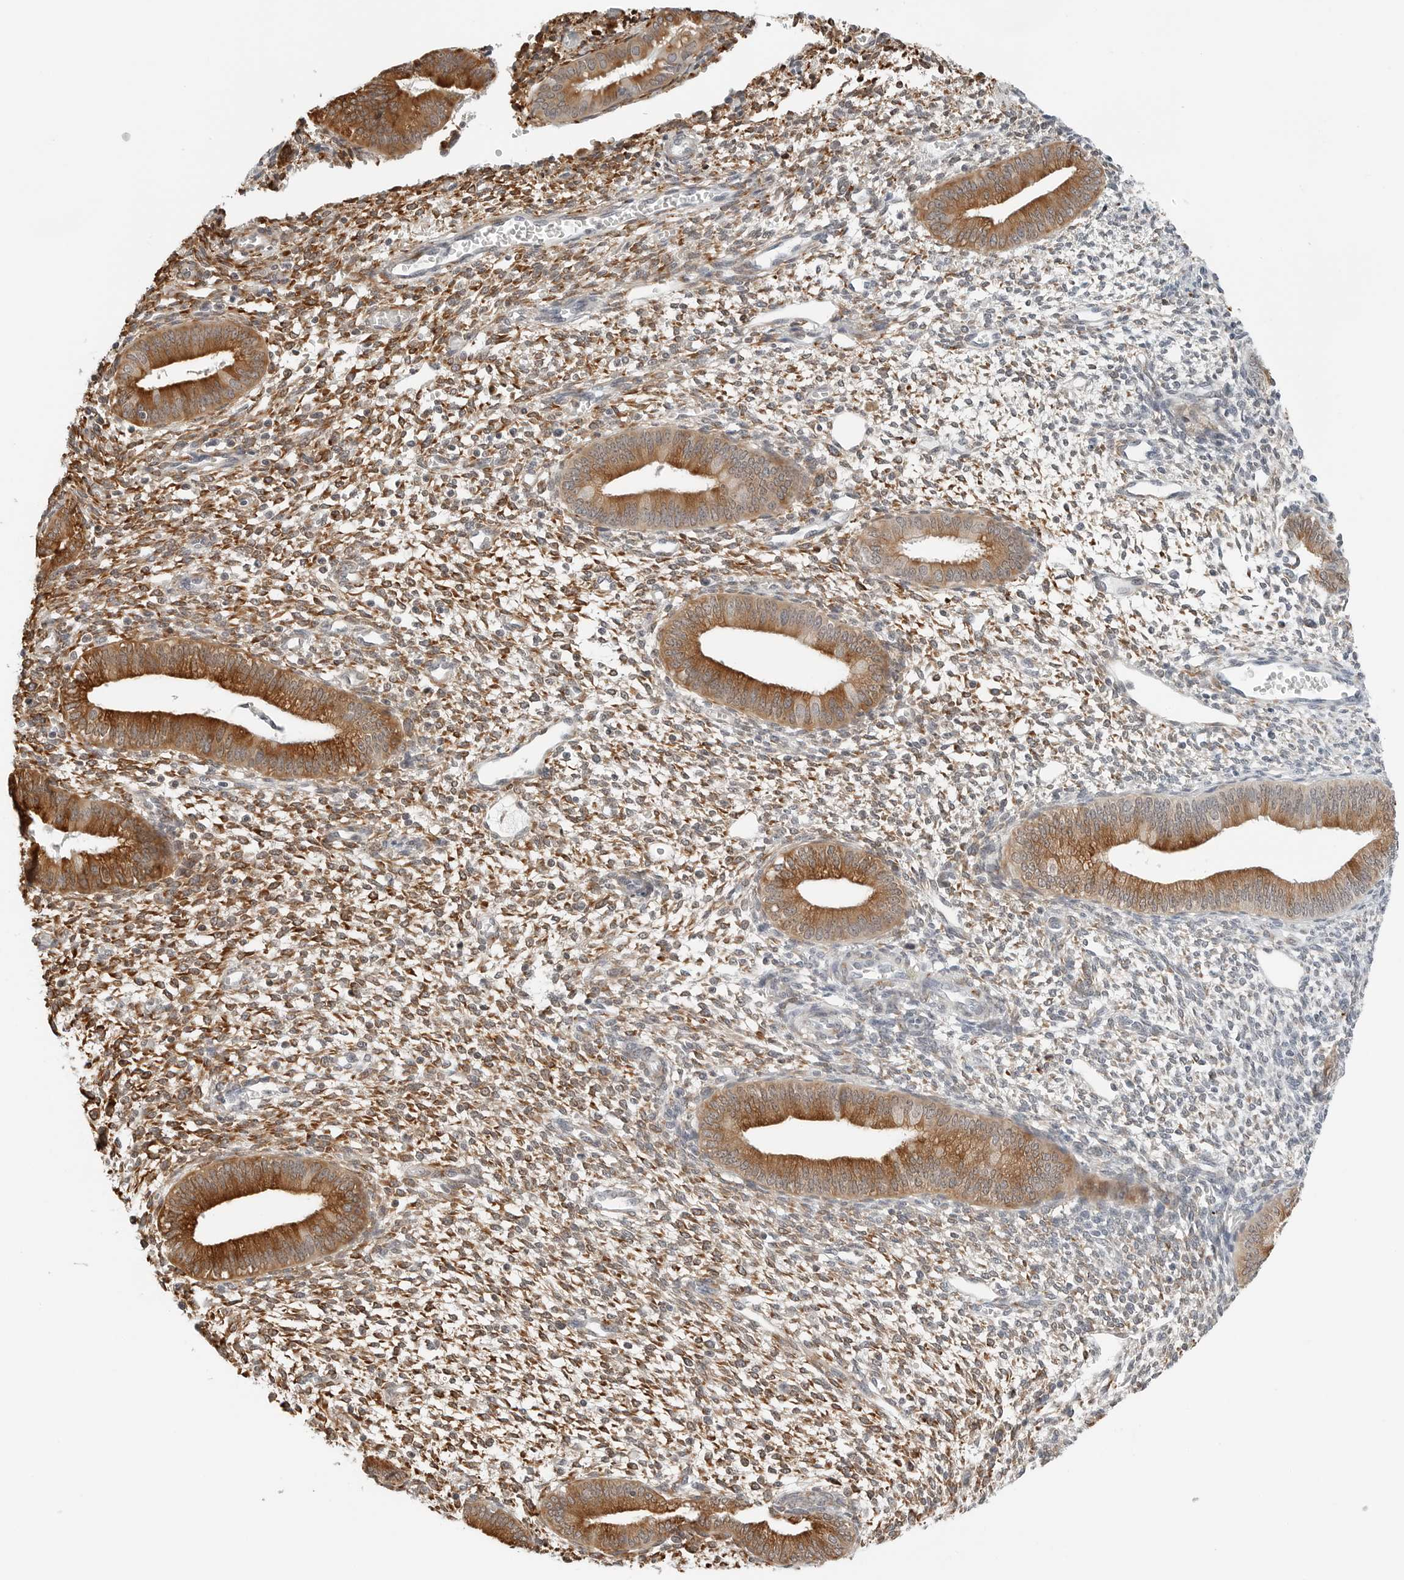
{"staining": {"intensity": "moderate", "quantity": "25%-75%", "location": "cytoplasmic/membranous"}, "tissue": "endometrium", "cell_type": "Cells in endometrial stroma", "image_type": "normal", "snomed": [{"axis": "morphology", "description": "Normal tissue, NOS"}, {"axis": "topography", "description": "Endometrium"}], "caption": "A high-resolution micrograph shows immunohistochemistry (IHC) staining of benign endometrium, which displays moderate cytoplasmic/membranous staining in about 25%-75% of cells in endometrial stroma.", "gene": "P4HA2", "patient": {"sex": "female", "age": 46}}